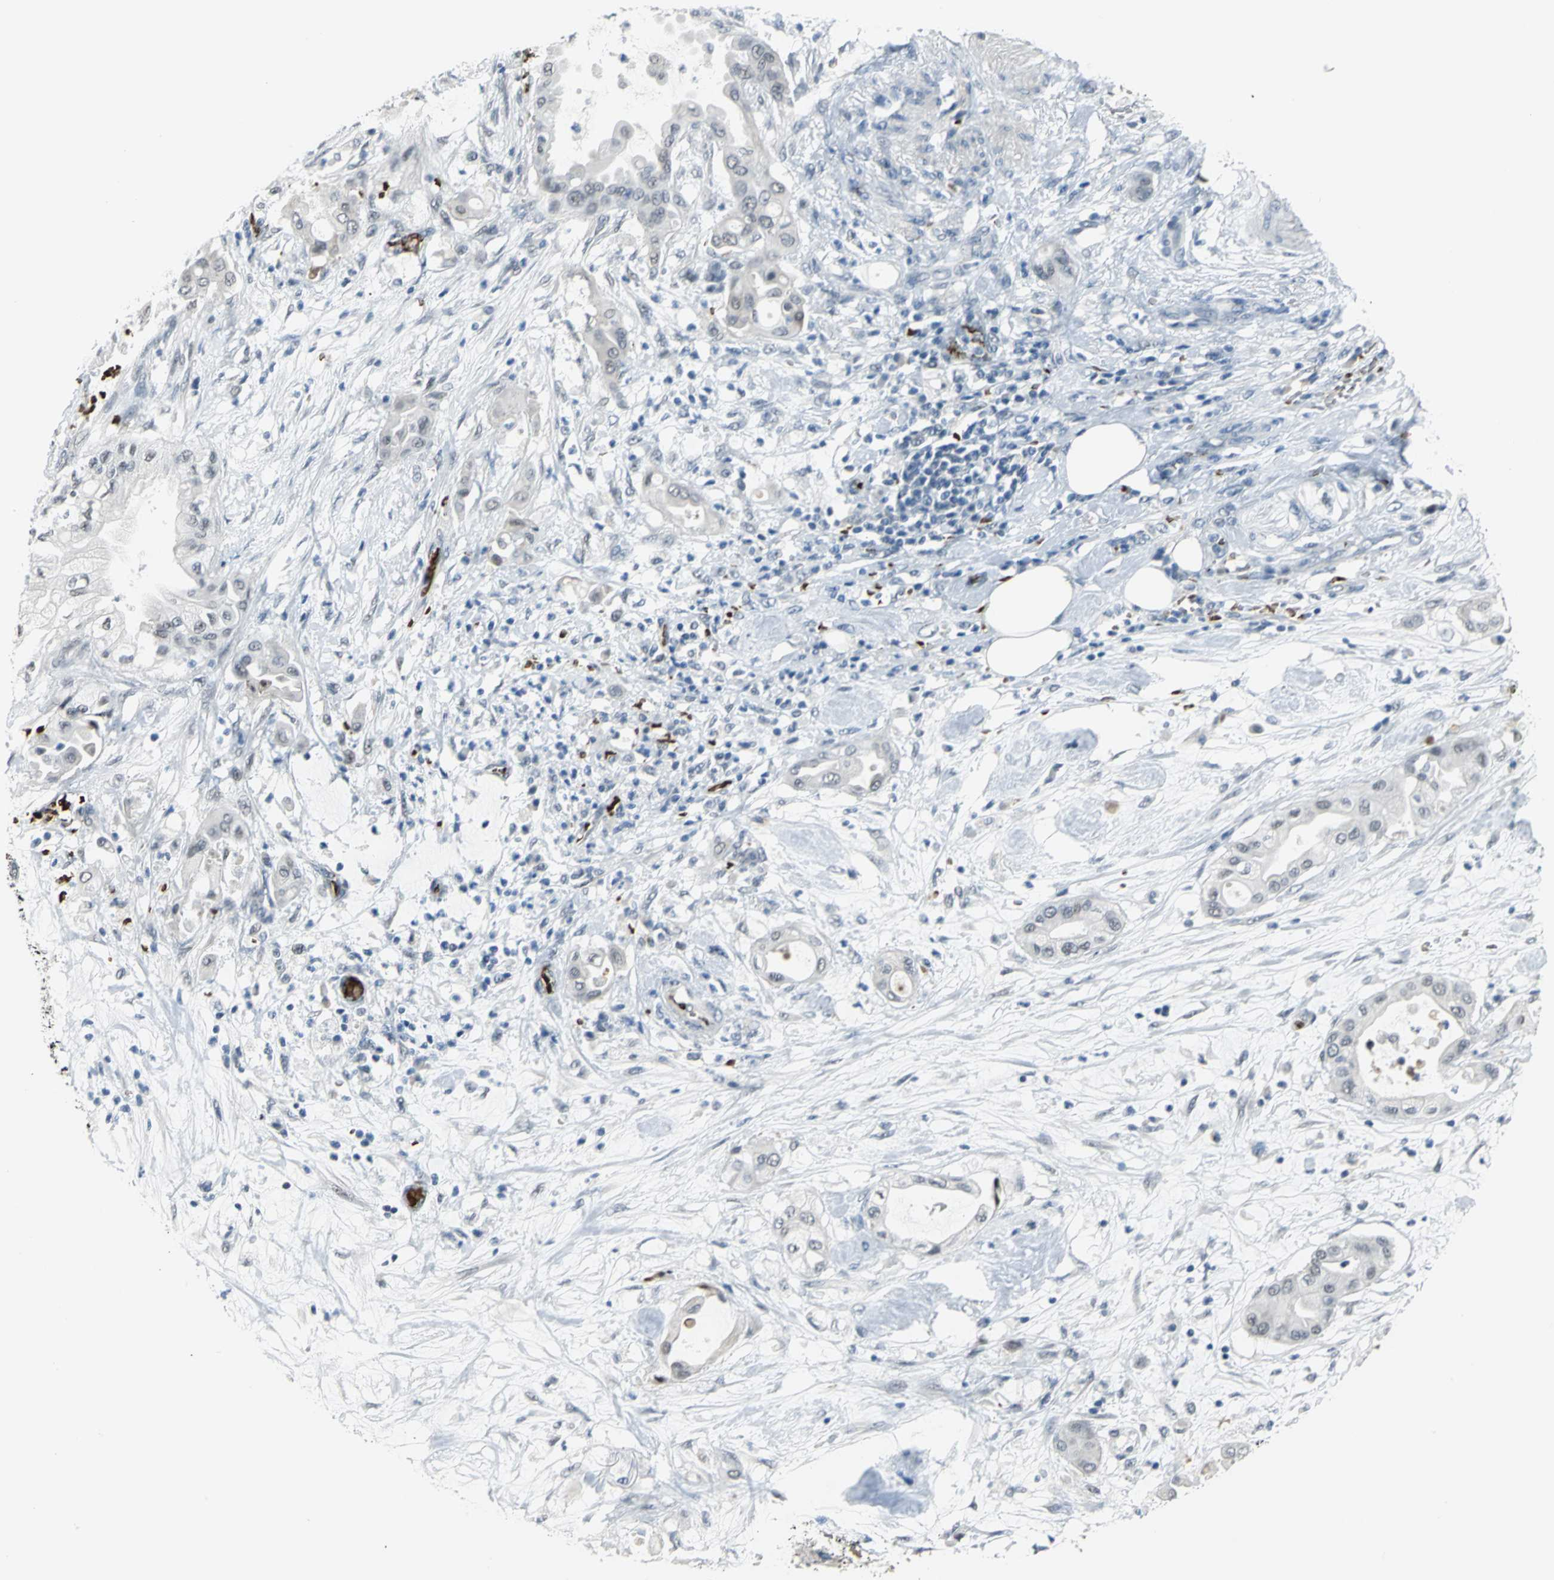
{"staining": {"intensity": "weak", "quantity": "<25%", "location": "nuclear"}, "tissue": "pancreatic cancer", "cell_type": "Tumor cells", "image_type": "cancer", "snomed": [{"axis": "morphology", "description": "Adenocarcinoma, NOS"}, {"axis": "morphology", "description": "Adenocarcinoma, metastatic, NOS"}, {"axis": "topography", "description": "Lymph node"}, {"axis": "topography", "description": "Pancreas"}, {"axis": "topography", "description": "Duodenum"}], "caption": "High power microscopy photomicrograph of an immunohistochemistry (IHC) image of adenocarcinoma (pancreatic), revealing no significant positivity in tumor cells.", "gene": "GLI3", "patient": {"sex": "female", "age": 64}}